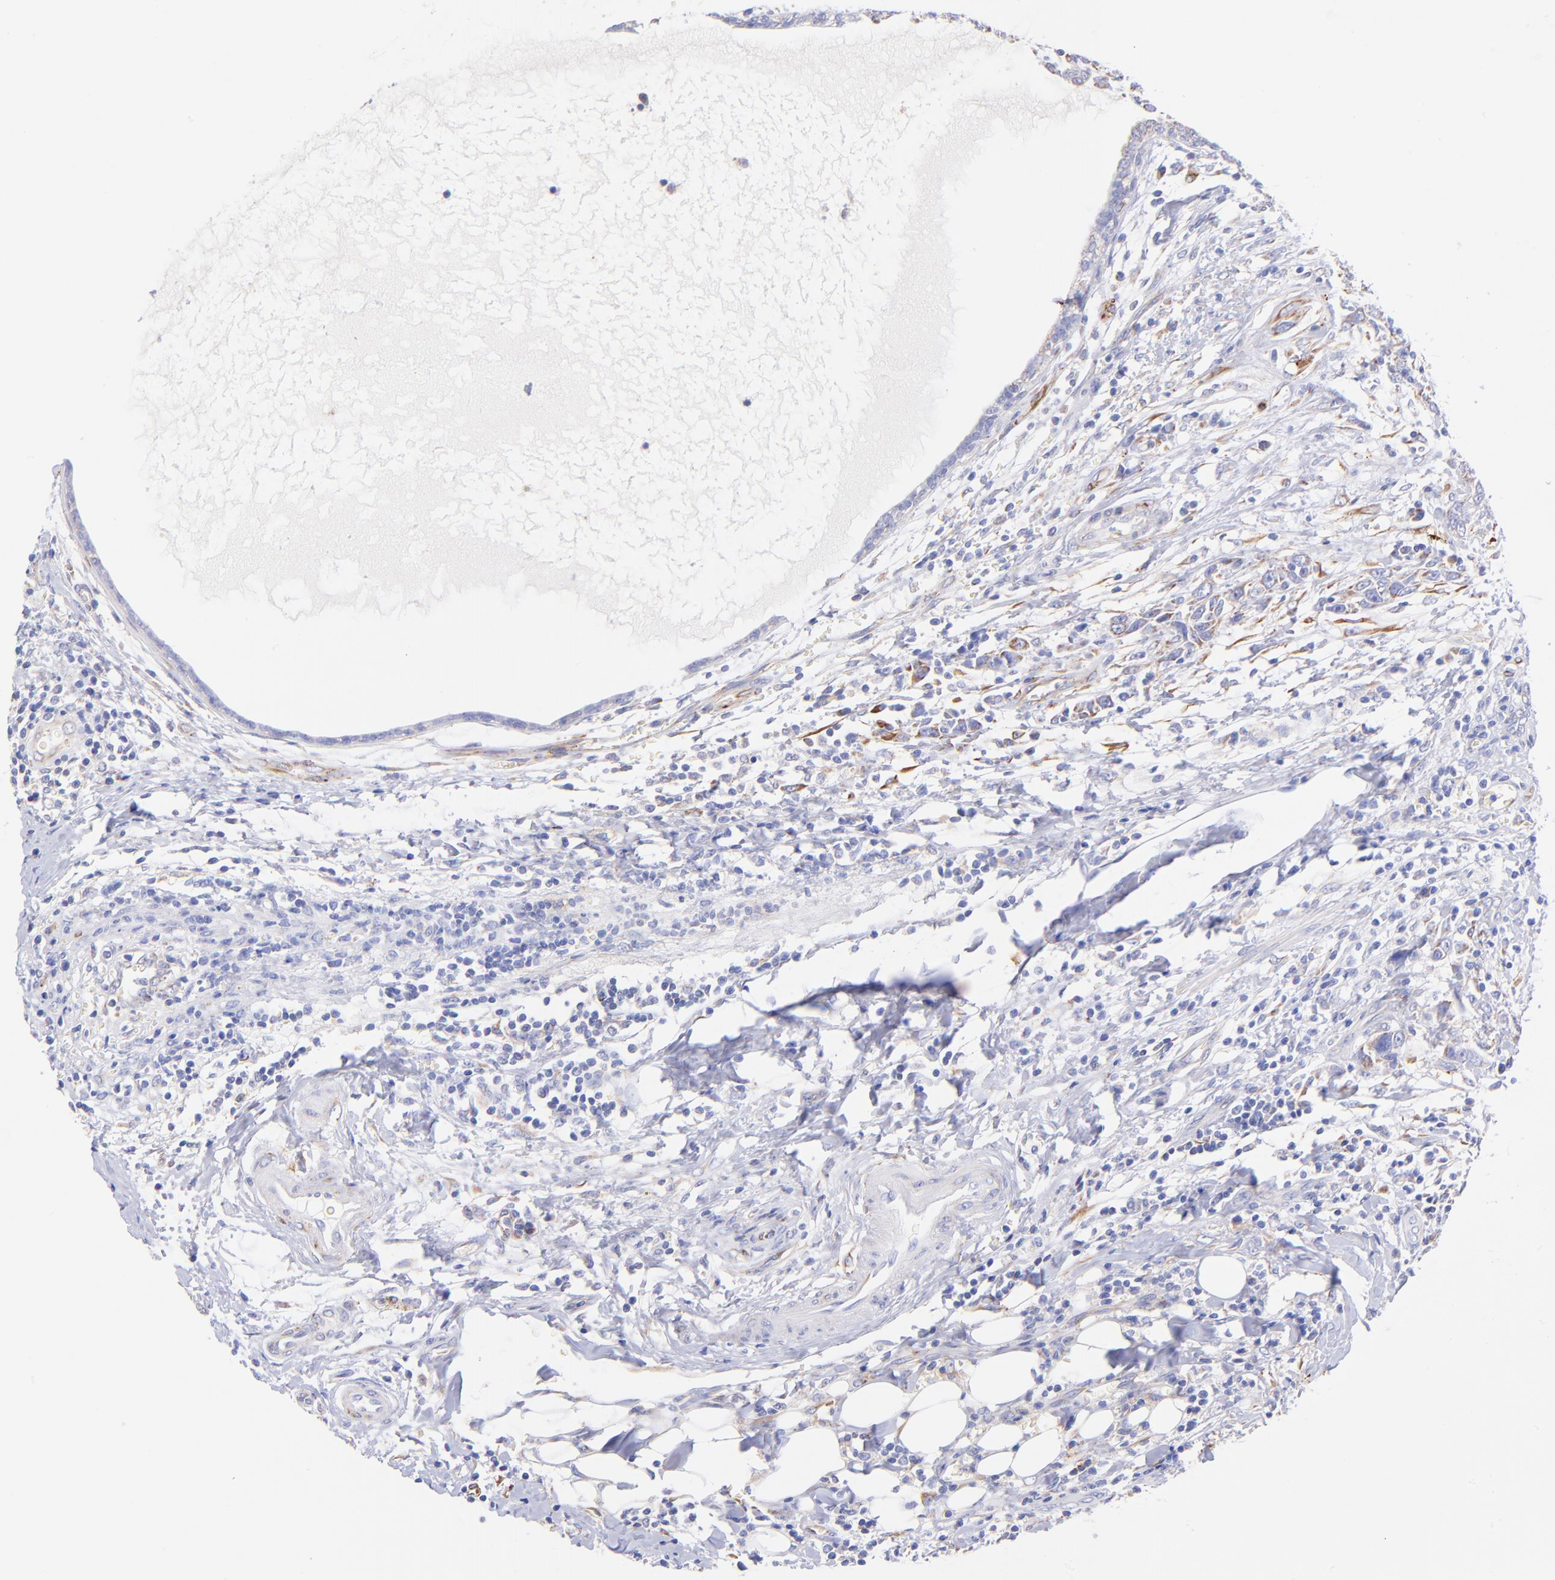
{"staining": {"intensity": "moderate", "quantity": "25%-75%", "location": "cytoplasmic/membranous"}, "tissue": "breast cancer", "cell_type": "Tumor cells", "image_type": "cancer", "snomed": [{"axis": "morphology", "description": "Duct carcinoma"}, {"axis": "topography", "description": "Breast"}], "caption": "Protein staining demonstrates moderate cytoplasmic/membranous expression in approximately 25%-75% of tumor cells in breast cancer. (brown staining indicates protein expression, while blue staining denotes nuclei).", "gene": "SPARC", "patient": {"sex": "female", "age": 50}}